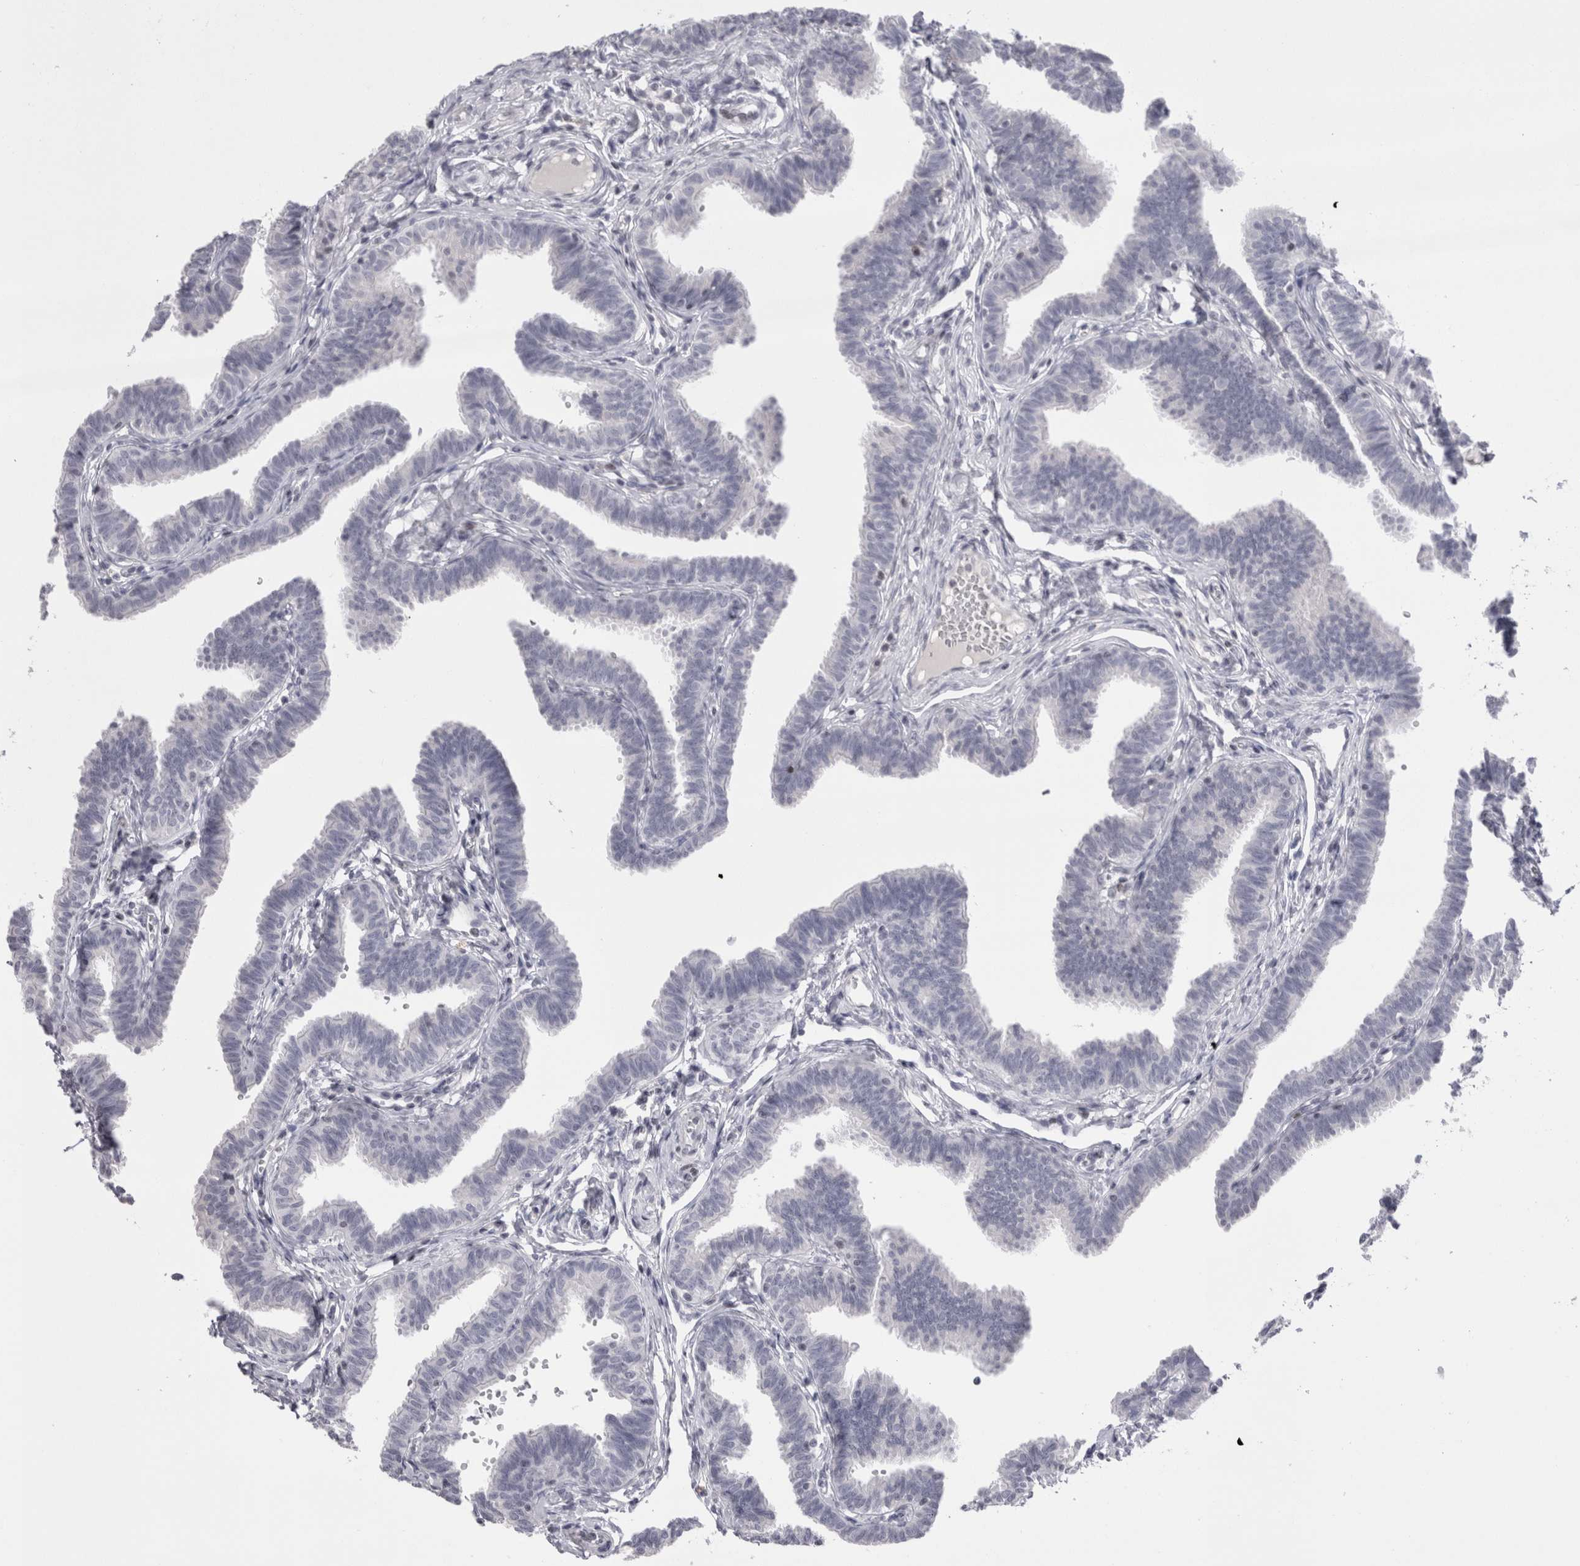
{"staining": {"intensity": "negative", "quantity": "none", "location": "none"}, "tissue": "fallopian tube", "cell_type": "Glandular cells", "image_type": "normal", "snomed": [{"axis": "morphology", "description": "Normal tissue, NOS"}, {"axis": "topography", "description": "Fallopian tube"}, {"axis": "topography", "description": "Ovary"}], "caption": "Immunohistochemistry micrograph of benign fallopian tube: human fallopian tube stained with DAB (3,3'-diaminobenzidine) reveals no significant protein positivity in glandular cells.", "gene": "FNDC8", "patient": {"sex": "female", "age": 23}}